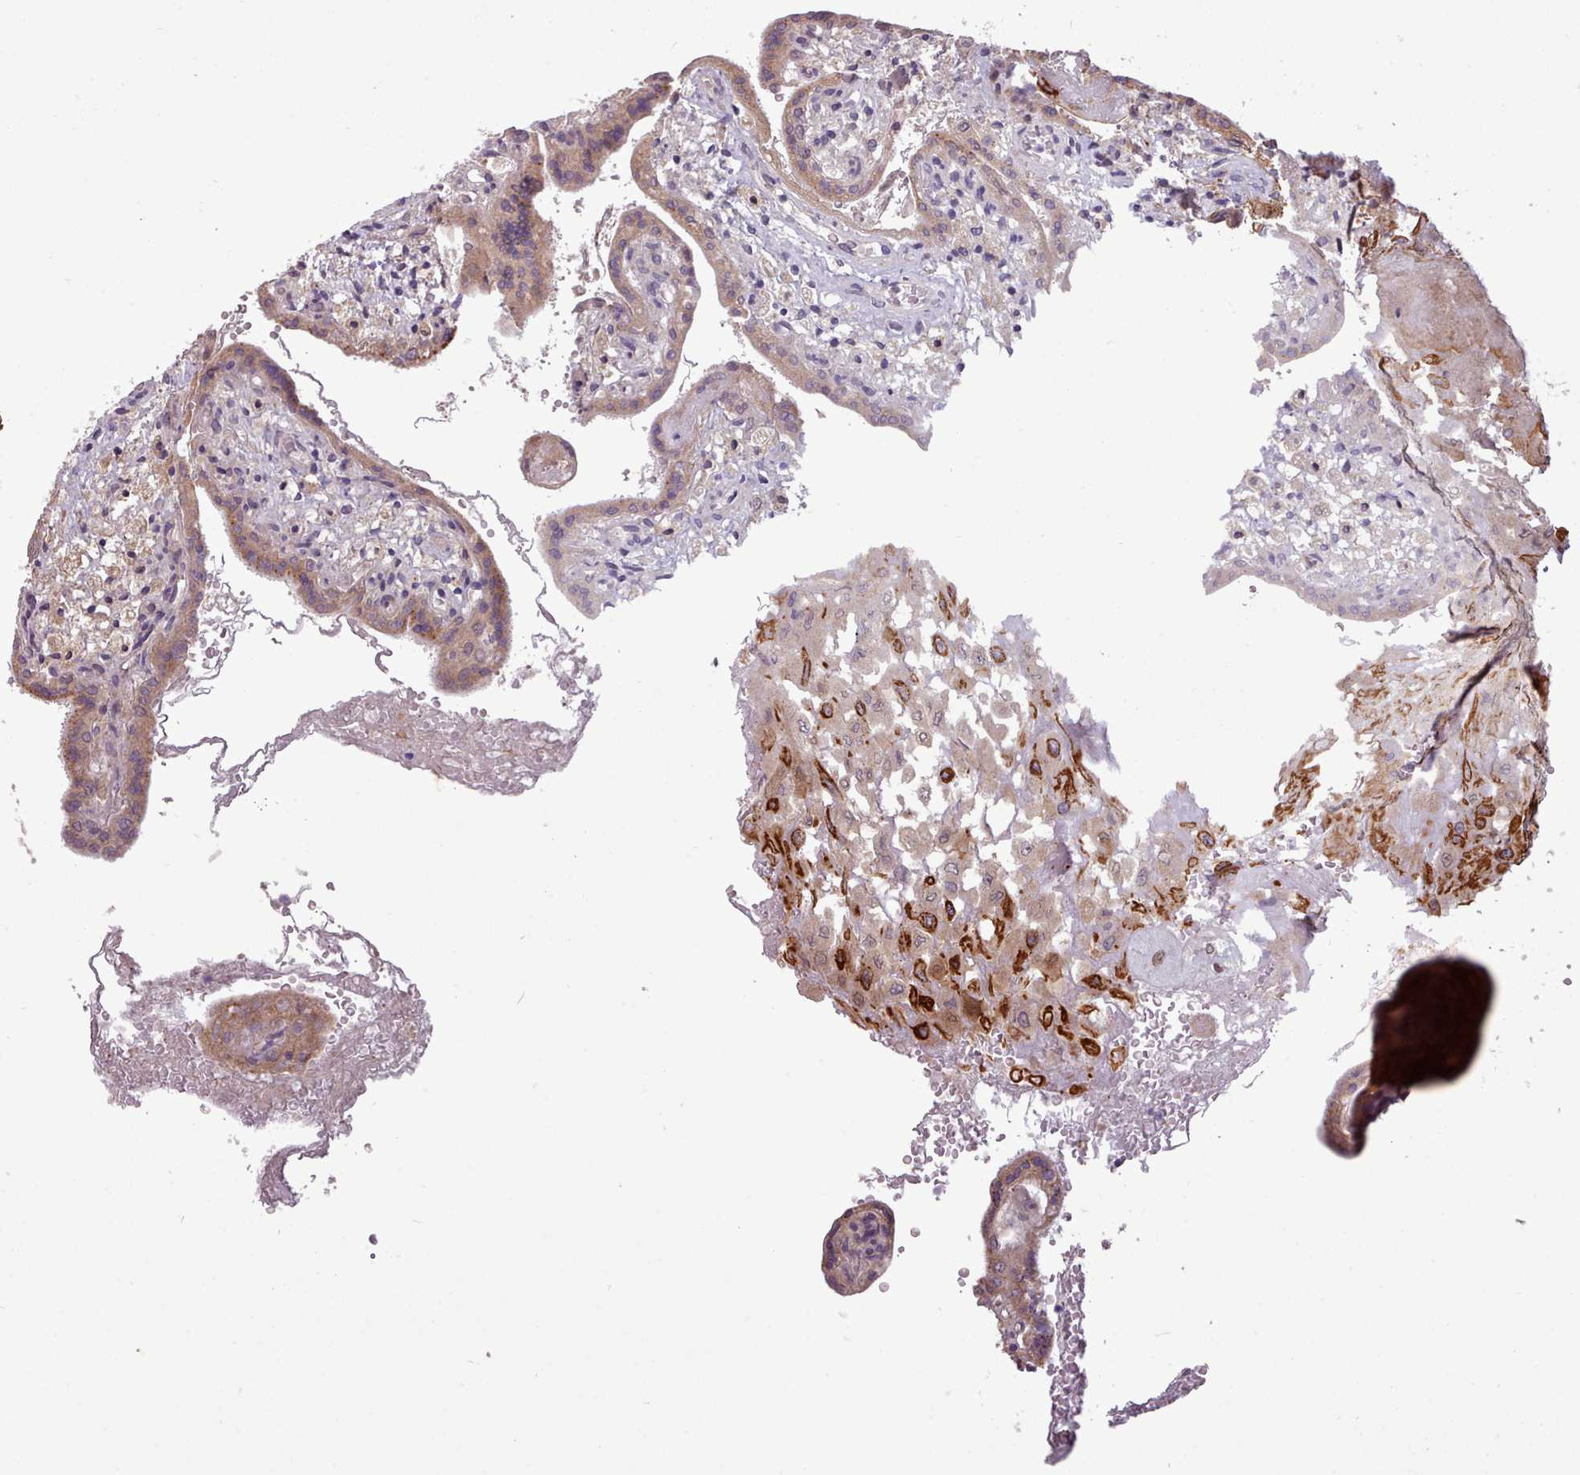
{"staining": {"intensity": "strong", "quantity": "<25%", "location": "cytoplasmic/membranous"}, "tissue": "placenta", "cell_type": "Decidual cells", "image_type": "normal", "snomed": [{"axis": "morphology", "description": "Normal tissue, NOS"}, {"axis": "topography", "description": "Placenta"}], "caption": "The image reveals a brown stain indicating the presence of a protein in the cytoplasmic/membranous of decidual cells in placenta. Nuclei are stained in blue.", "gene": "NMRK1", "patient": {"sex": "female", "age": 37}}